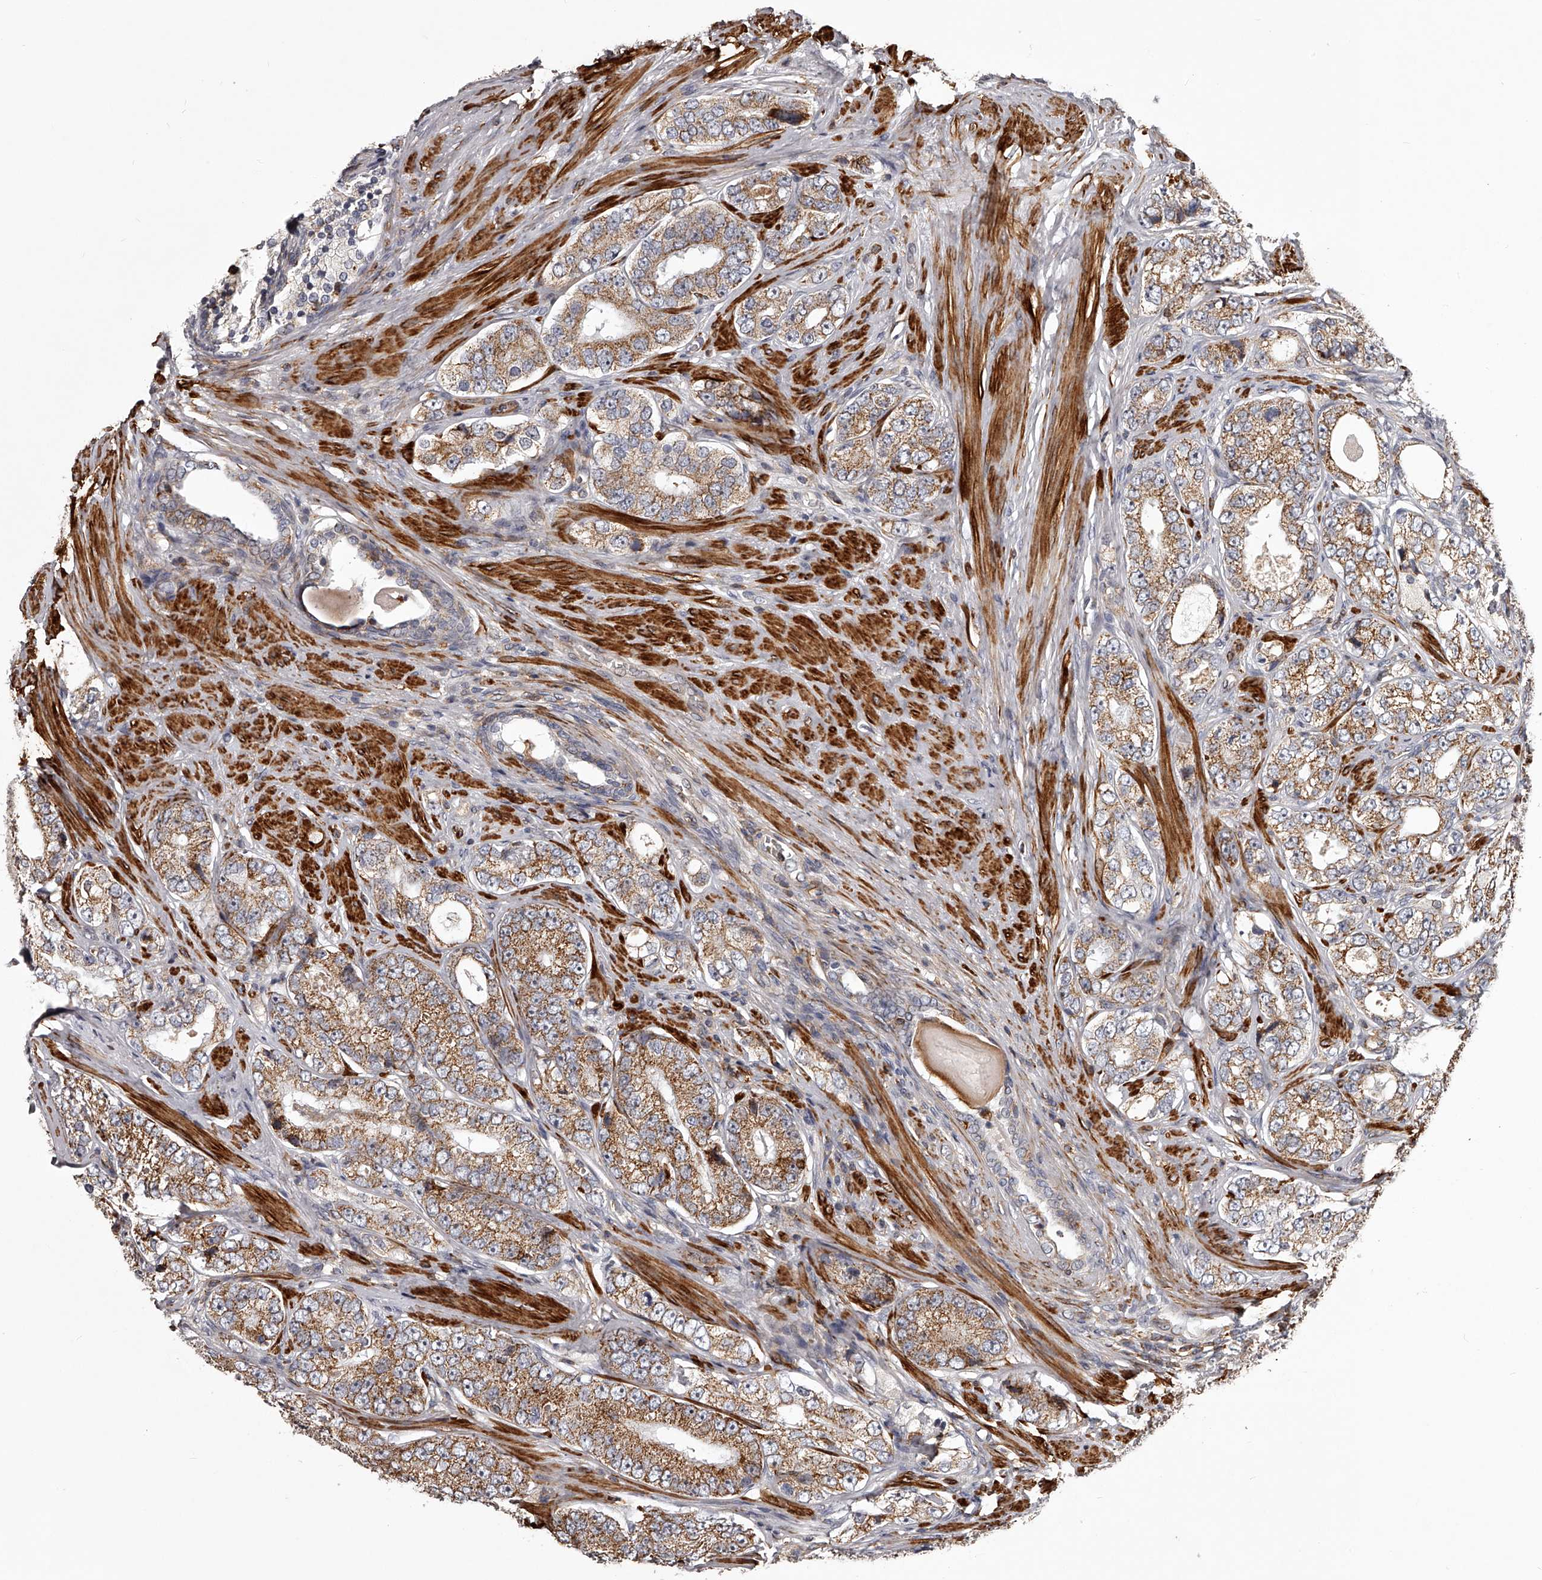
{"staining": {"intensity": "moderate", "quantity": ">75%", "location": "cytoplasmic/membranous"}, "tissue": "prostate cancer", "cell_type": "Tumor cells", "image_type": "cancer", "snomed": [{"axis": "morphology", "description": "Adenocarcinoma, High grade"}, {"axis": "topography", "description": "Prostate"}], "caption": "Immunohistochemistry staining of adenocarcinoma (high-grade) (prostate), which exhibits medium levels of moderate cytoplasmic/membranous staining in about >75% of tumor cells indicating moderate cytoplasmic/membranous protein expression. The staining was performed using DAB (3,3'-diaminobenzidine) (brown) for protein detection and nuclei were counterstained in hematoxylin (blue).", "gene": "RRP36", "patient": {"sex": "male", "age": 56}}